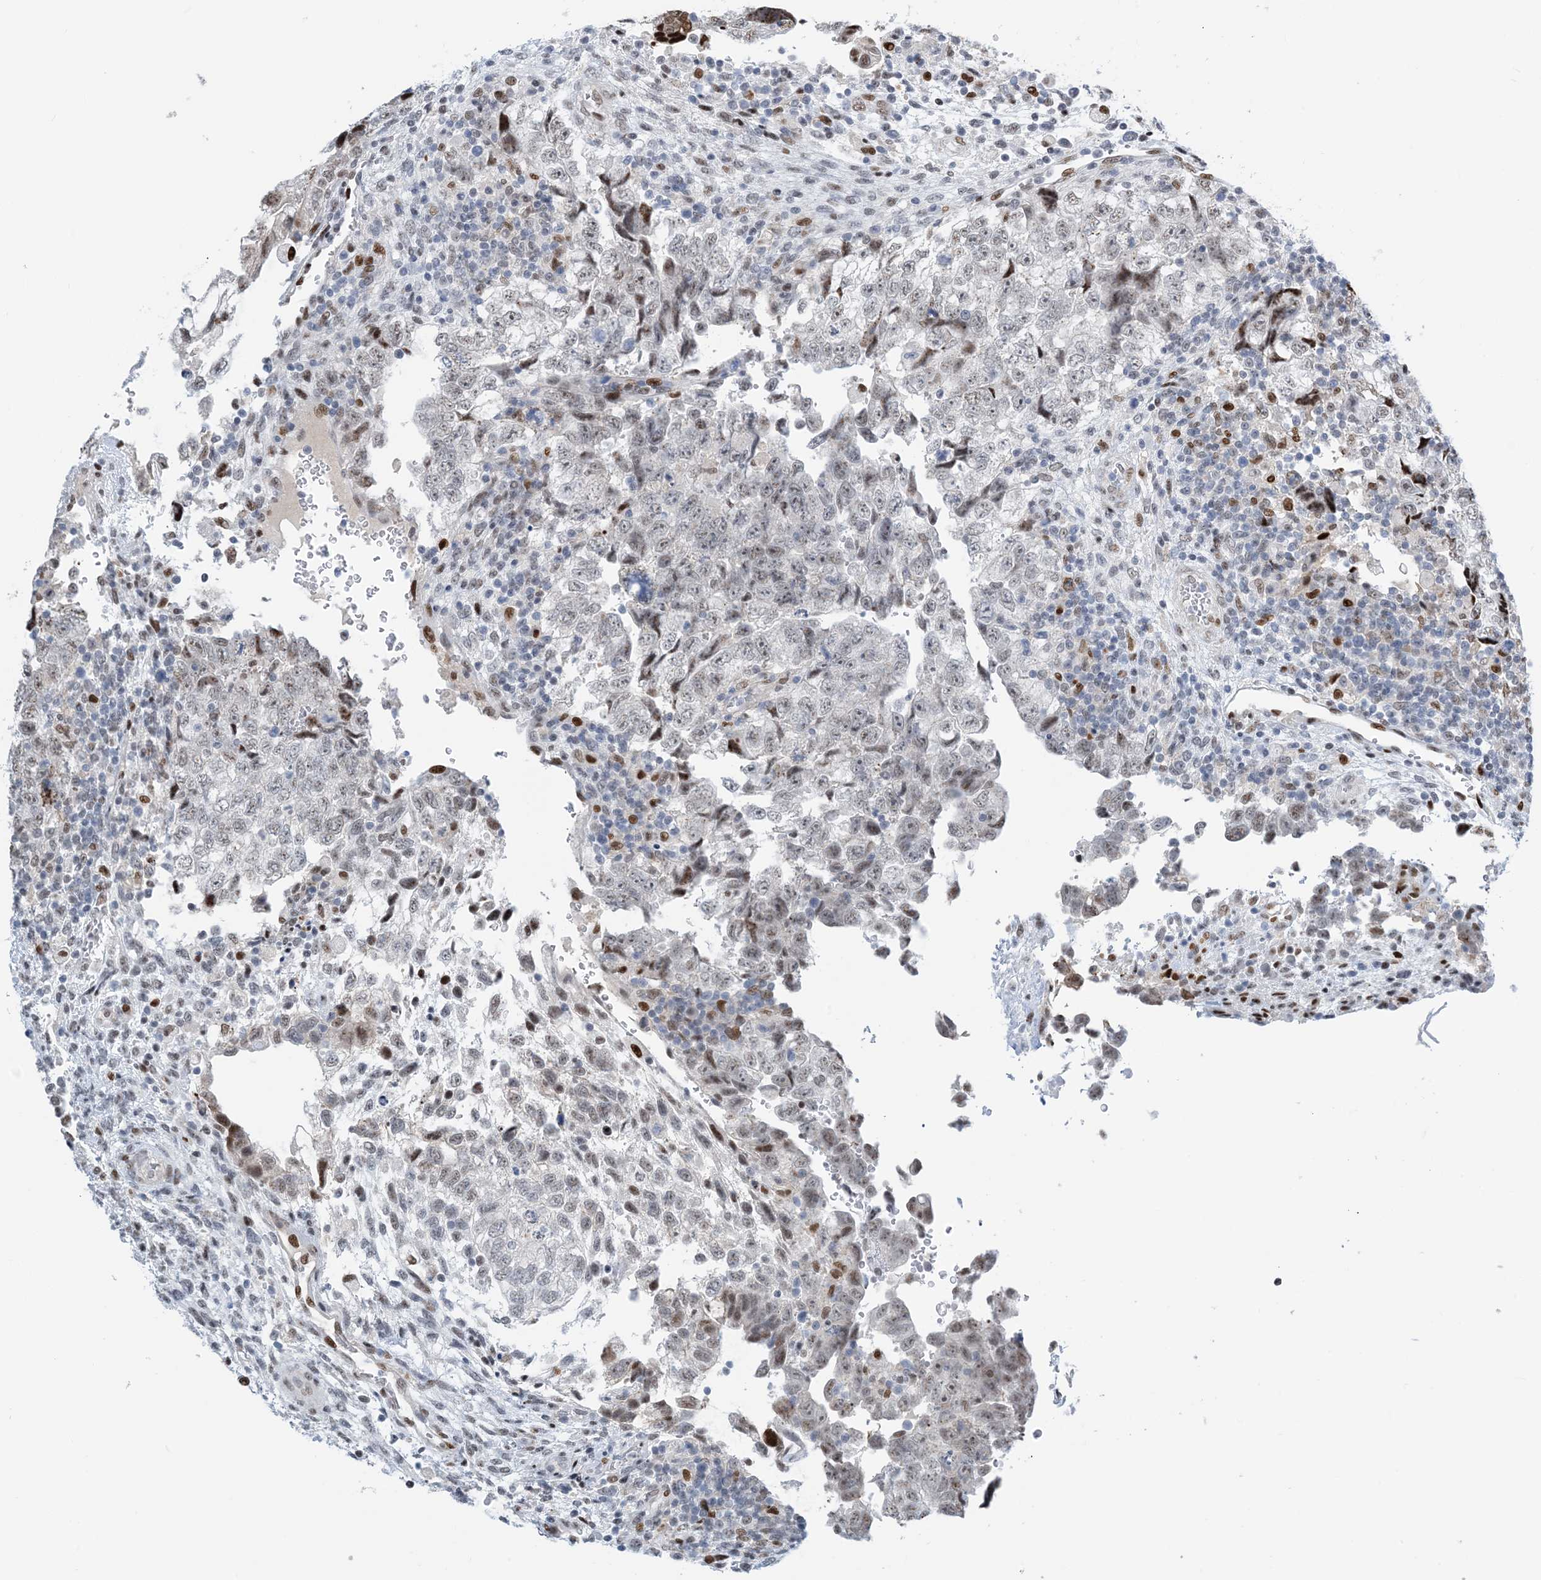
{"staining": {"intensity": "weak", "quantity": "<25%", "location": "nuclear"}, "tissue": "testis cancer", "cell_type": "Tumor cells", "image_type": "cancer", "snomed": [{"axis": "morphology", "description": "Carcinoma, Embryonal, NOS"}, {"axis": "topography", "description": "Testis"}], "caption": "Micrograph shows no significant protein expression in tumor cells of testis cancer.", "gene": "HEMK1", "patient": {"sex": "male", "age": 37}}